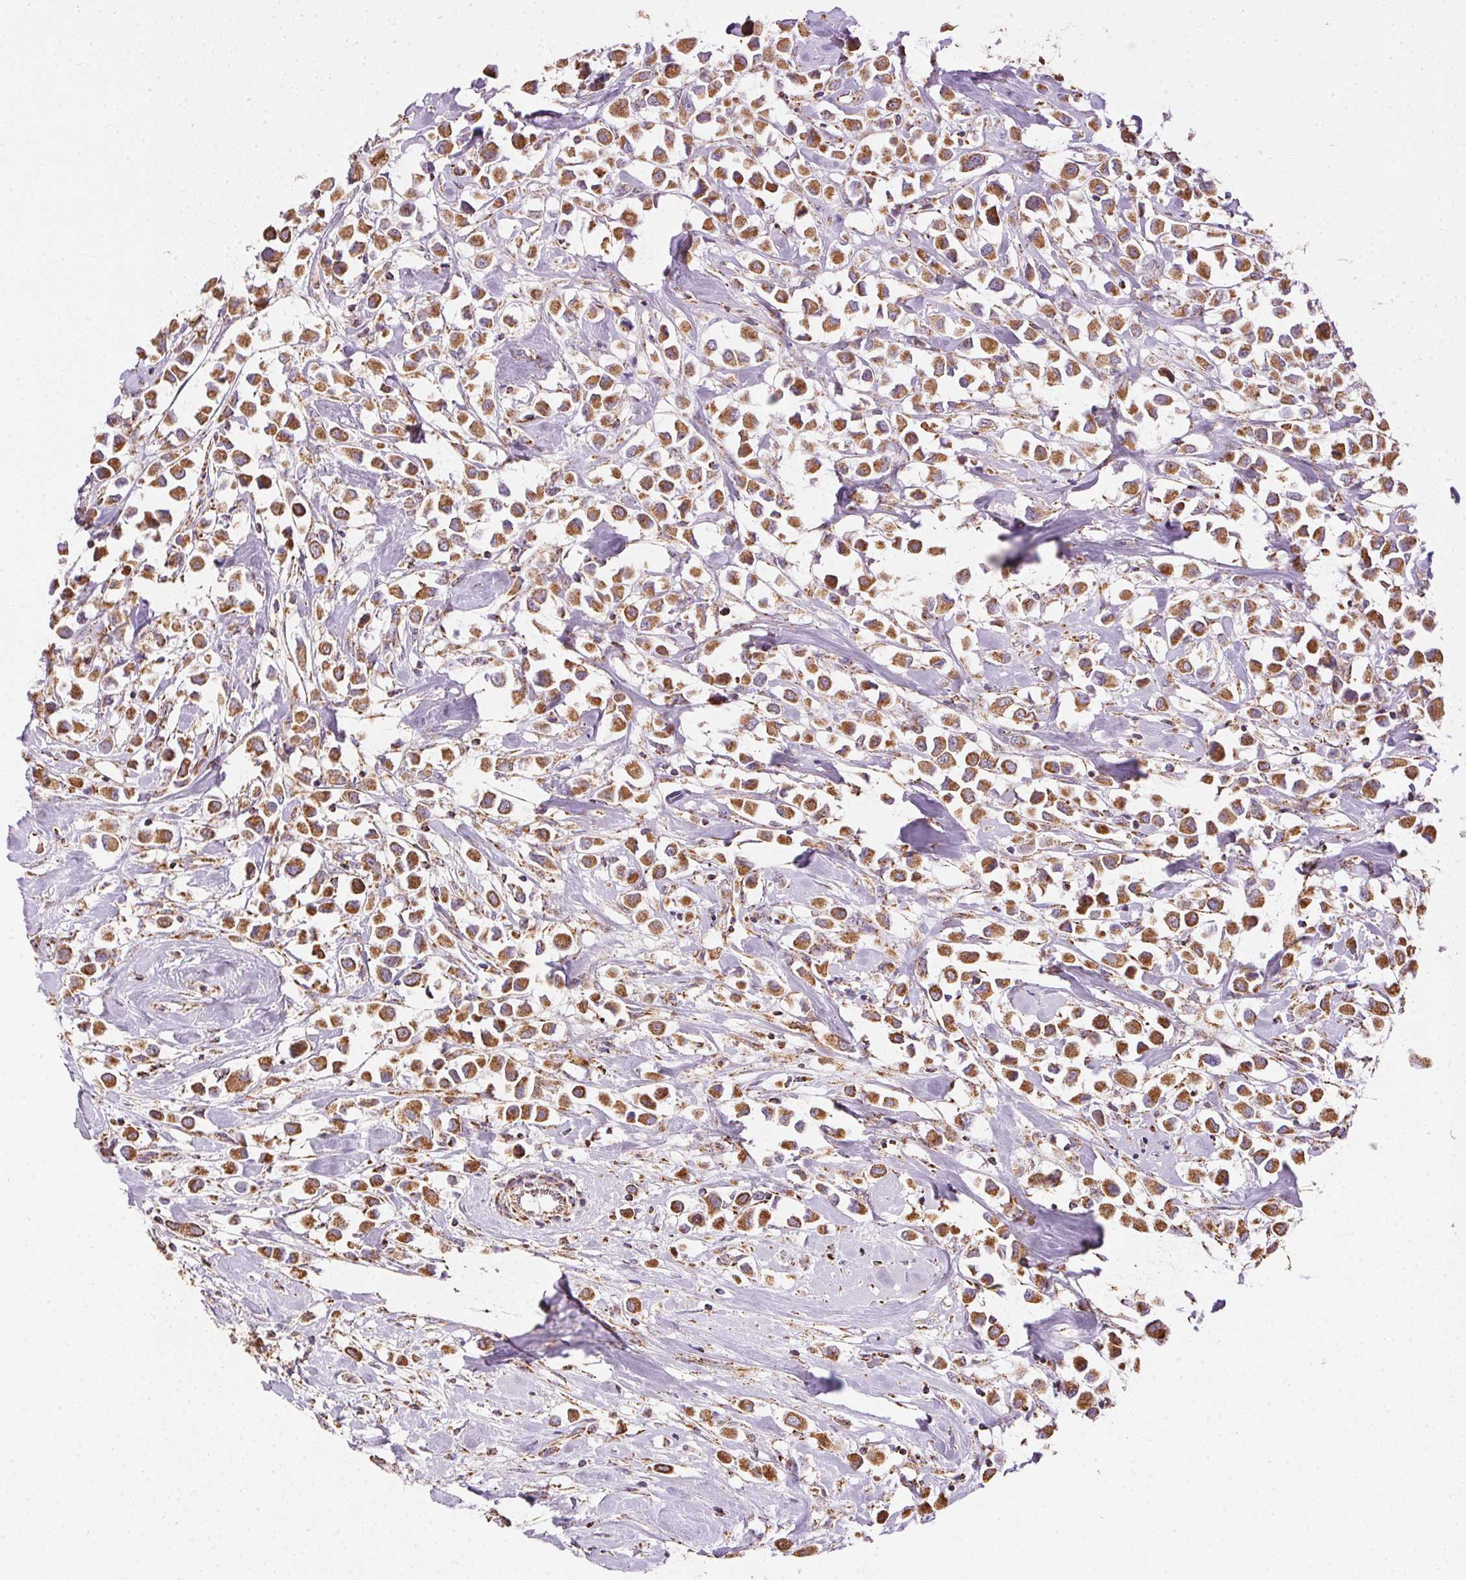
{"staining": {"intensity": "strong", "quantity": ">75%", "location": "cytoplasmic/membranous"}, "tissue": "breast cancer", "cell_type": "Tumor cells", "image_type": "cancer", "snomed": [{"axis": "morphology", "description": "Duct carcinoma"}, {"axis": "topography", "description": "Breast"}], "caption": "Breast invasive ductal carcinoma stained with a protein marker exhibits strong staining in tumor cells.", "gene": "MAPK11", "patient": {"sex": "female", "age": 61}}